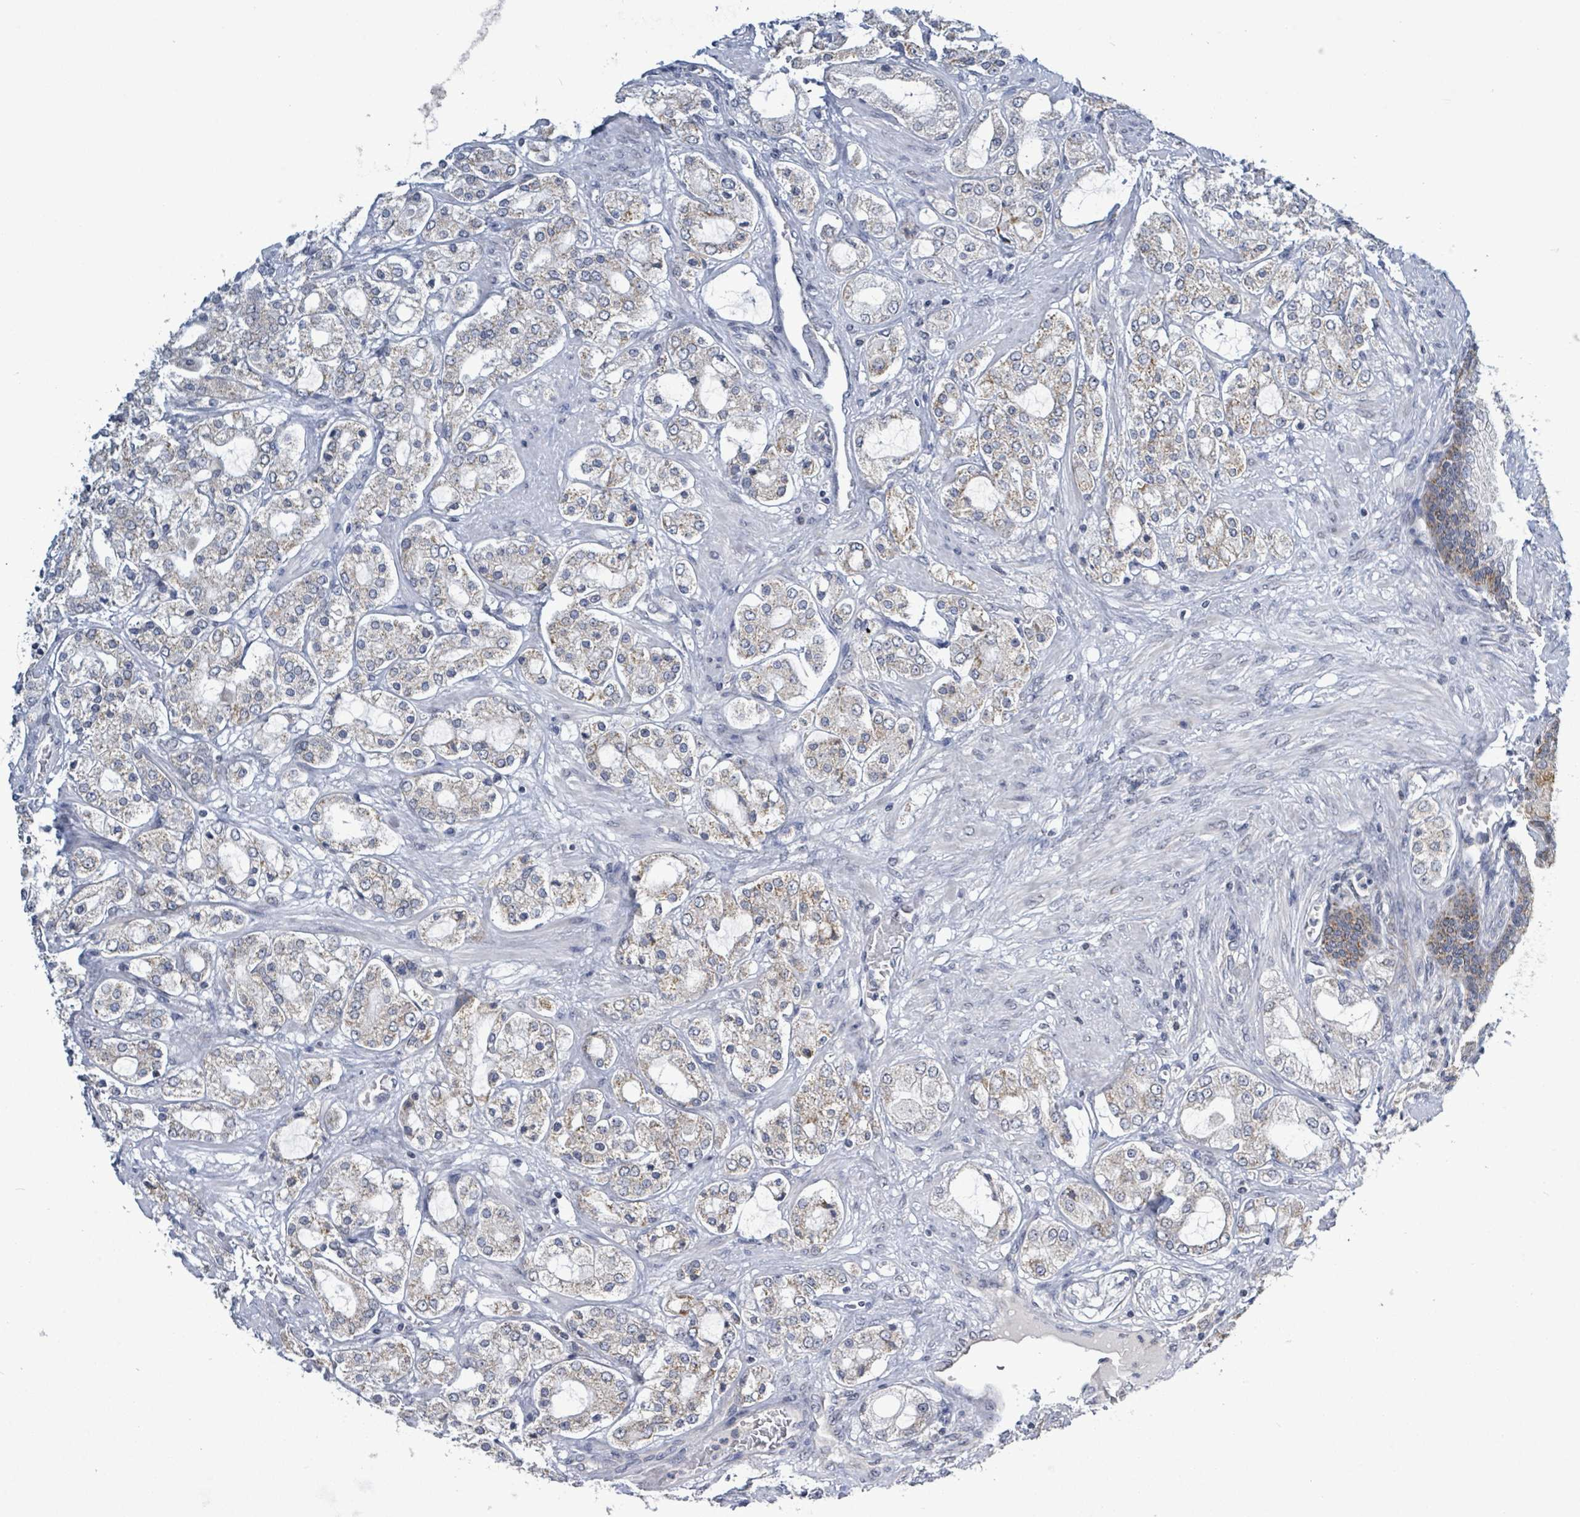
{"staining": {"intensity": "weak", "quantity": "<25%", "location": "cytoplasmic/membranous"}, "tissue": "prostate cancer", "cell_type": "Tumor cells", "image_type": "cancer", "snomed": [{"axis": "morphology", "description": "Adenocarcinoma, High grade"}, {"axis": "topography", "description": "Prostate"}], "caption": "Immunohistochemistry of prostate adenocarcinoma (high-grade) shows no positivity in tumor cells.", "gene": "COQ10B", "patient": {"sex": "male", "age": 64}}